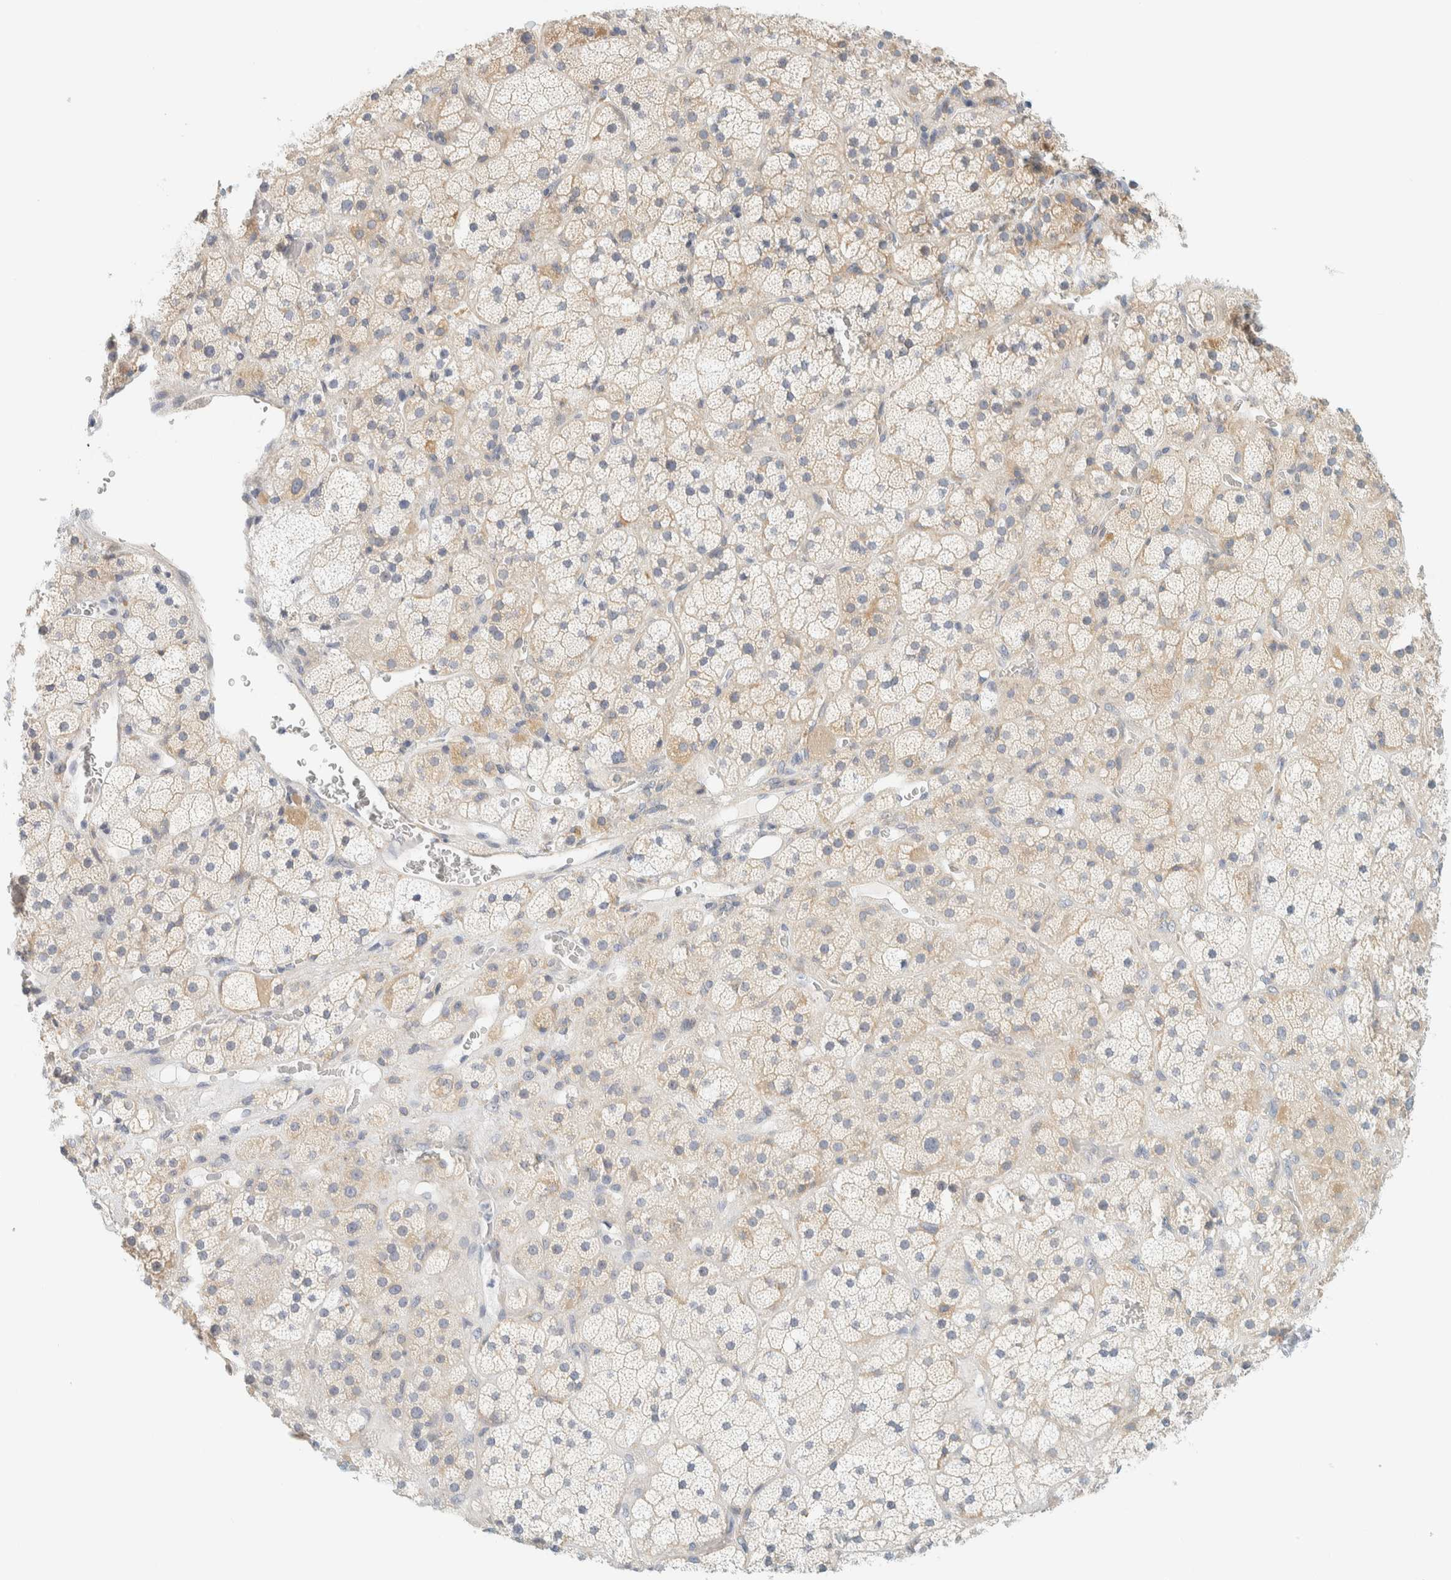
{"staining": {"intensity": "weak", "quantity": "25%-75%", "location": "cytoplasmic/membranous"}, "tissue": "adrenal gland", "cell_type": "Glandular cells", "image_type": "normal", "snomed": [{"axis": "morphology", "description": "Normal tissue, NOS"}, {"axis": "topography", "description": "Adrenal gland"}], "caption": "A brown stain labels weak cytoplasmic/membranous expression of a protein in glandular cells of benign adrenal gland.", "gene": "AARSD1", "patient": {"sex": "male", "age": 57}}